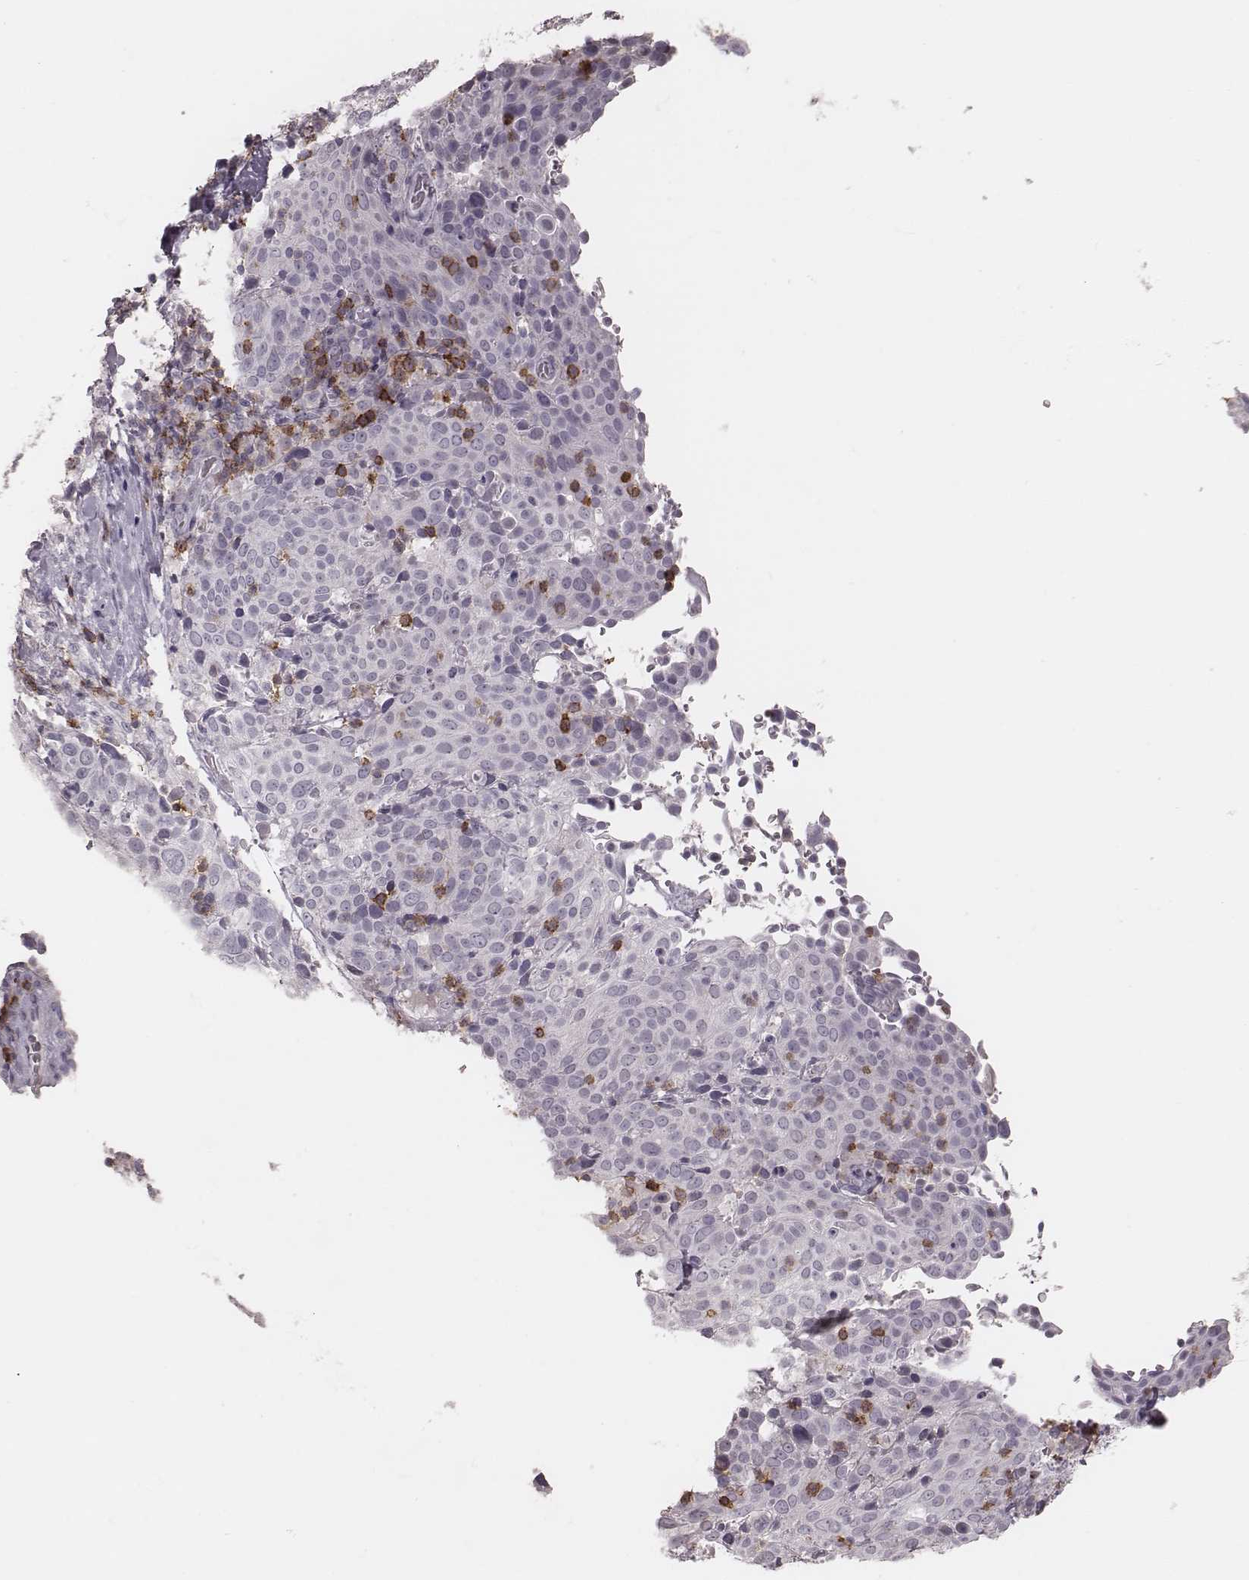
{"staining": {"intensity": "negative", "quantity": "none", "location": "none"}, "tissue": "cervical cancer", "cell_type": "Tumor cells", "image_type": "cancer", "snomed": [{"axis": "morphology", "description": "Squamous cell carcinoma, NOS"}, {"axis": "topography", "description": "Cervix"}], "caption": "Immunohistochemistry (IHC) of human cervical cancer shows no positivity in tumor cells.", "gene": "PDCD1", "patient": {"sex": "female", "age": 61}}